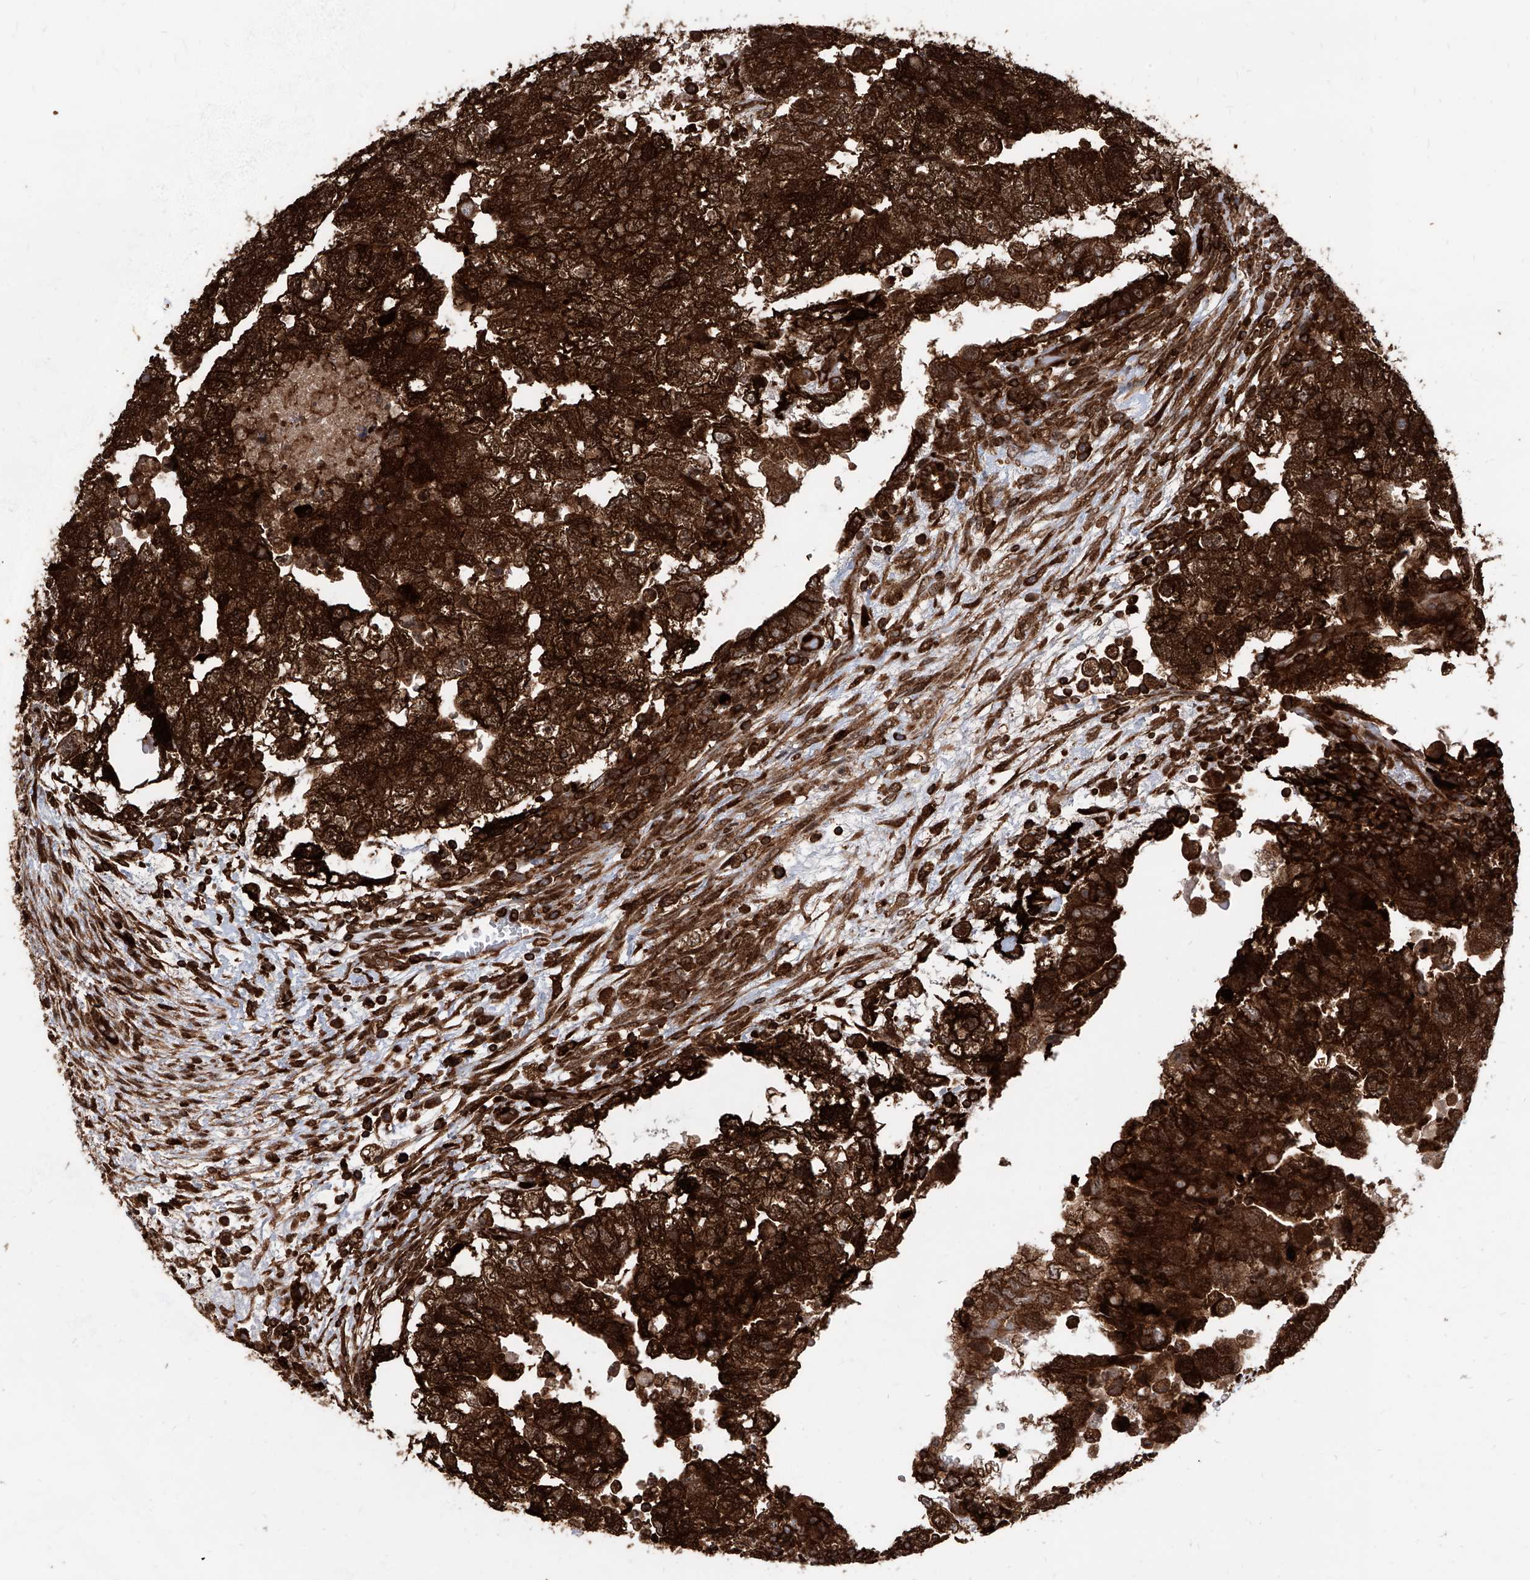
{"staining": {"intensity": "strong", "quantity": ">75%", "location": "cytoplasmic/membranous"}, "tissue": "testis cancer", "cell_type": "Tumor cells", "image_type": "cancer", "snomed": [{"axis": "morphology", "description": "Carcinoma, Embryonal, NOS"}, {"axis": "topography", "description": "Testis"}], "caption": "This micrograph shows testis embryonal carcinoma stained with immunohistochemistry to label a protein in brown. The cytoplasmic/membranous of tumor cells show strong positivity for the protein. Nuclei are counter-stained blue.", "gene": "MAGED2", "patient": {"sex": "male", "age": 36}}